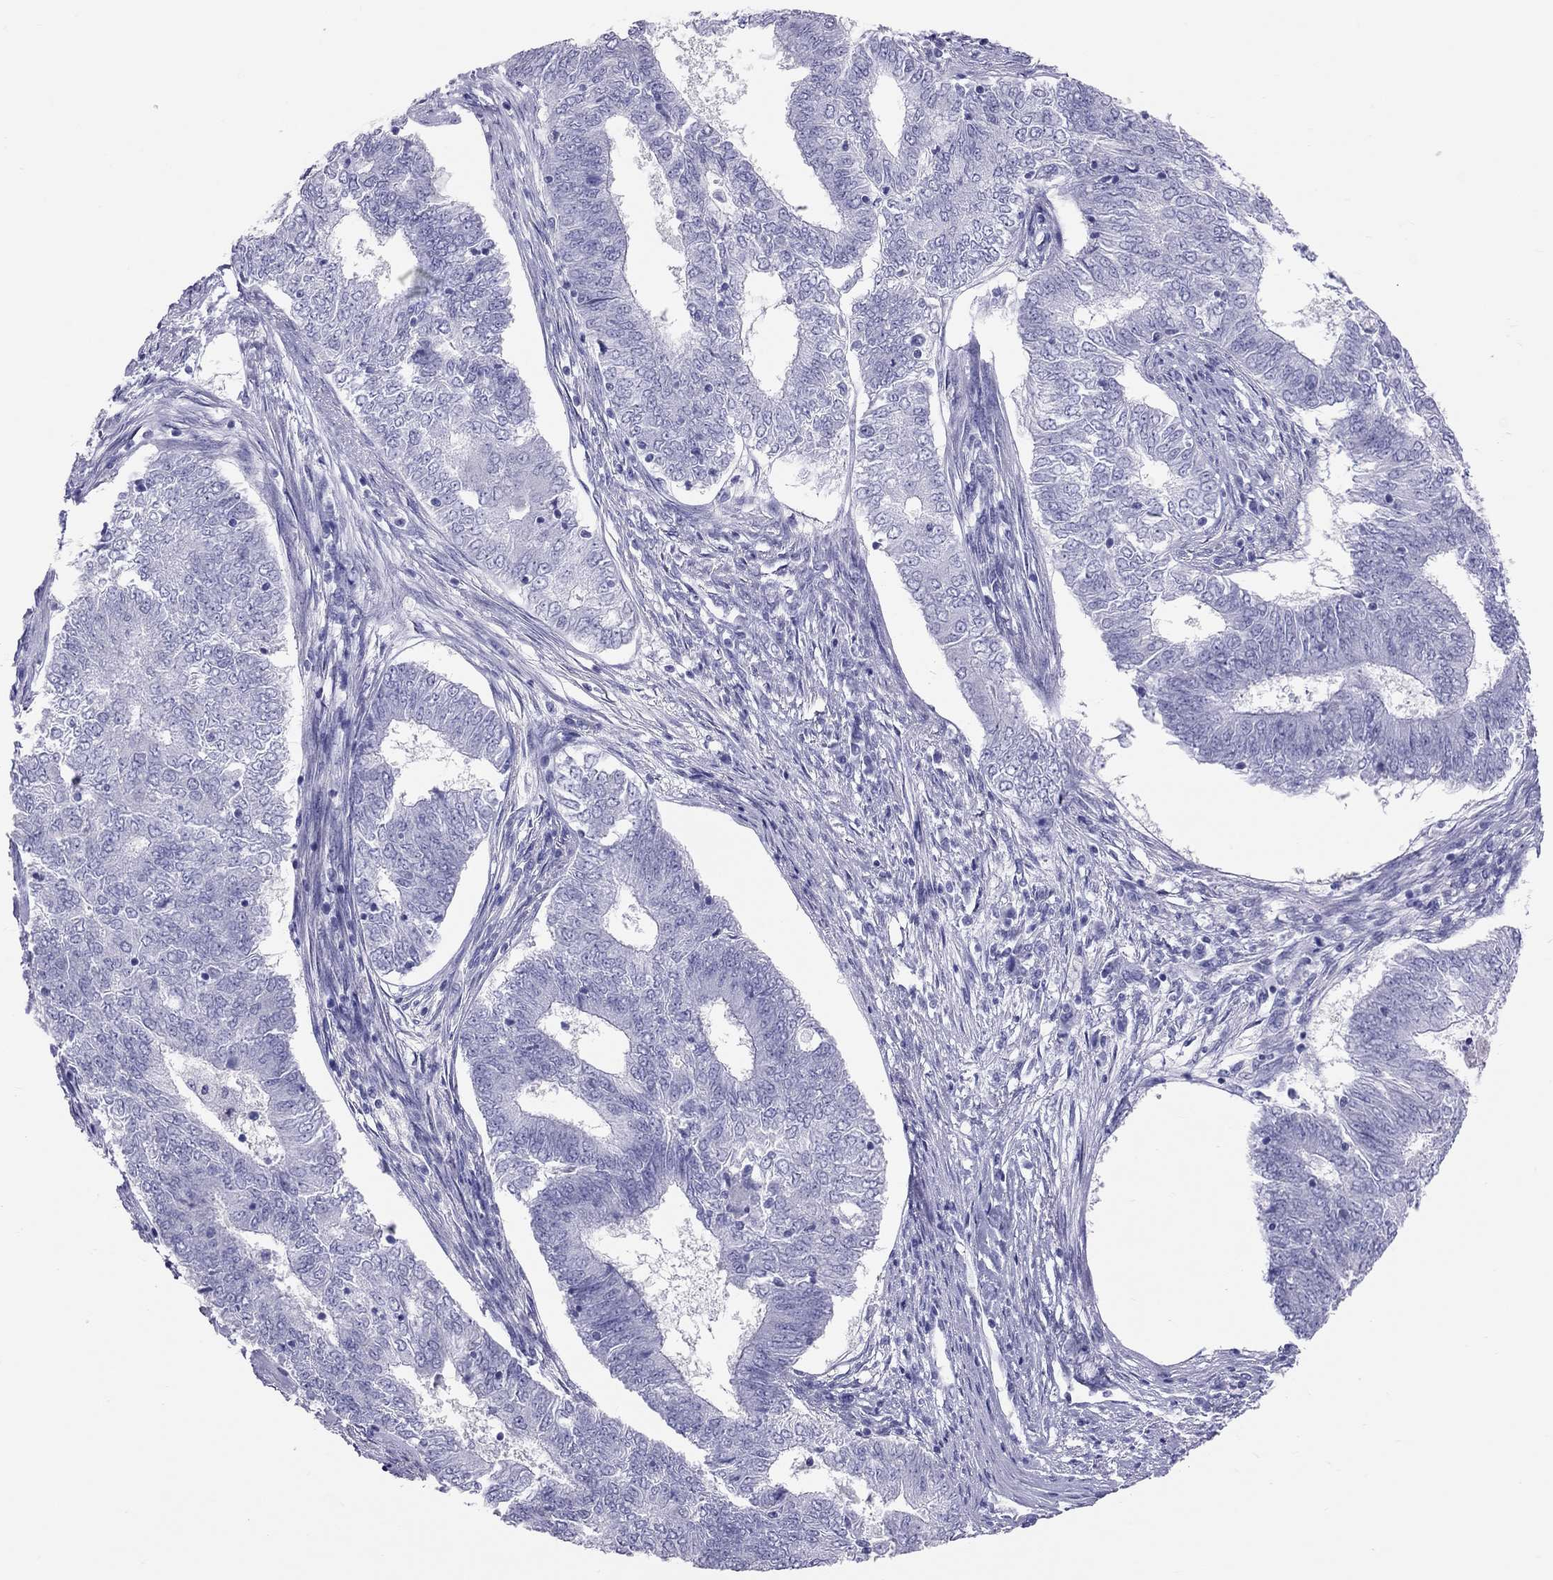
{"staining": {"intensity": "negative", "quantity": "none", "location": "none"}, "tissue": "endometrial cancer", "cell_type": "Tumor cells", "image_type": "cancer", "snomed": [{"axis": "morphology", "description": "Adenocarcinoma, NOS"}, {"axis": "topography", "description": "Endometrium"}], "caption": "DAB (3,3'-diaminobenzidine) immunohistochemical staining of human endometrial adenocarcinoma exhibits no significant staining in tumor cells.", "gene": "PSMB11", "patient": {"sex": "female", "age": 62}}